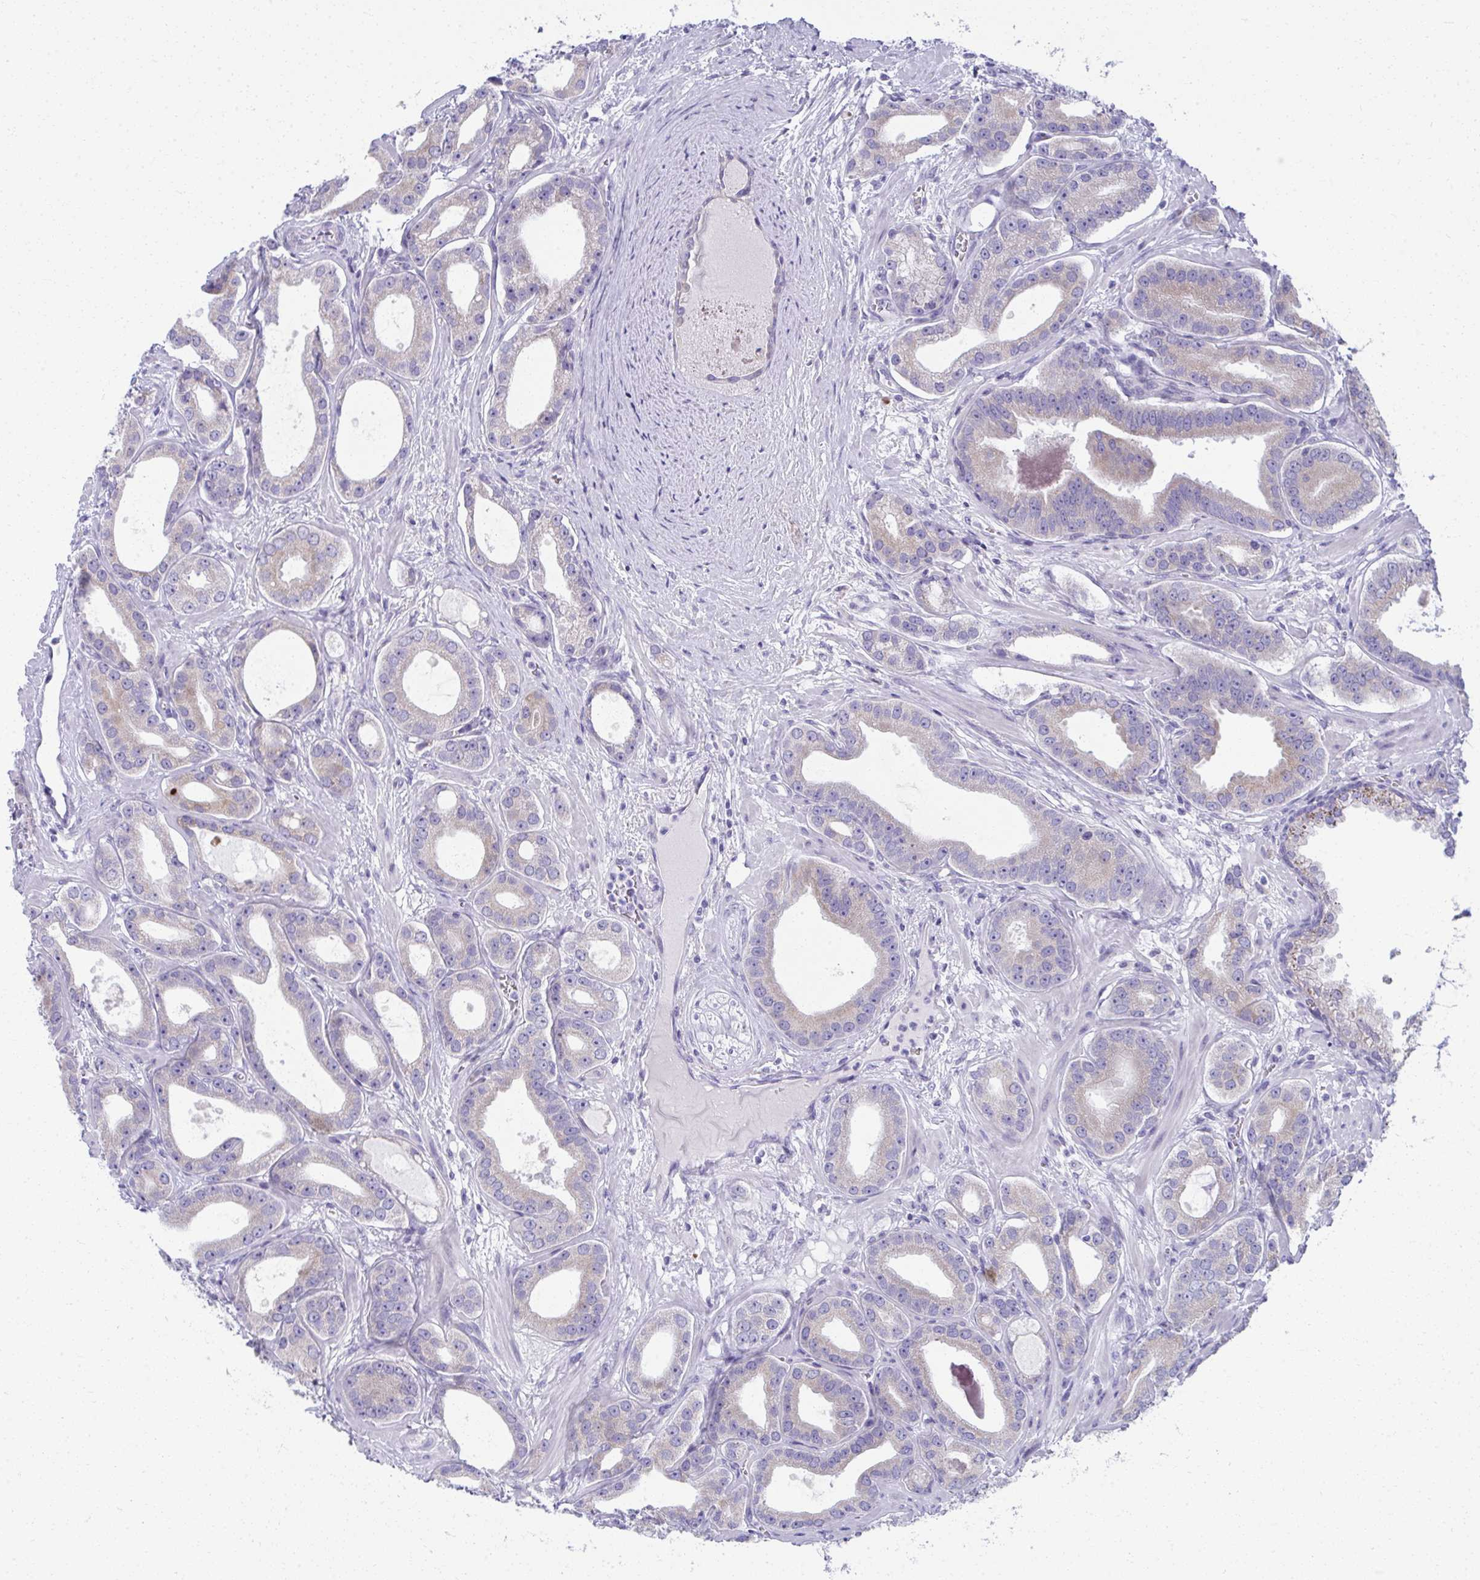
{"staining": {"intensity": "negative", "quantity": "none", "location": "none"}, "tissue": "prostate cancer", "cell_type": "Tumor cells", "image_type": "cancer", "snomed": [{"axis": "morphology", "description": "Adenocarcinoma, High grade"}, {"axis": "topography", "description": "Prostate"}], "caption": "Immunohistochemical staining of human adenocarcinoma (high-grade) (prostate) displays no significant expression in tumor cells.", "gene": "FASLG", "patient": {"sex": "male", "age": 65}}